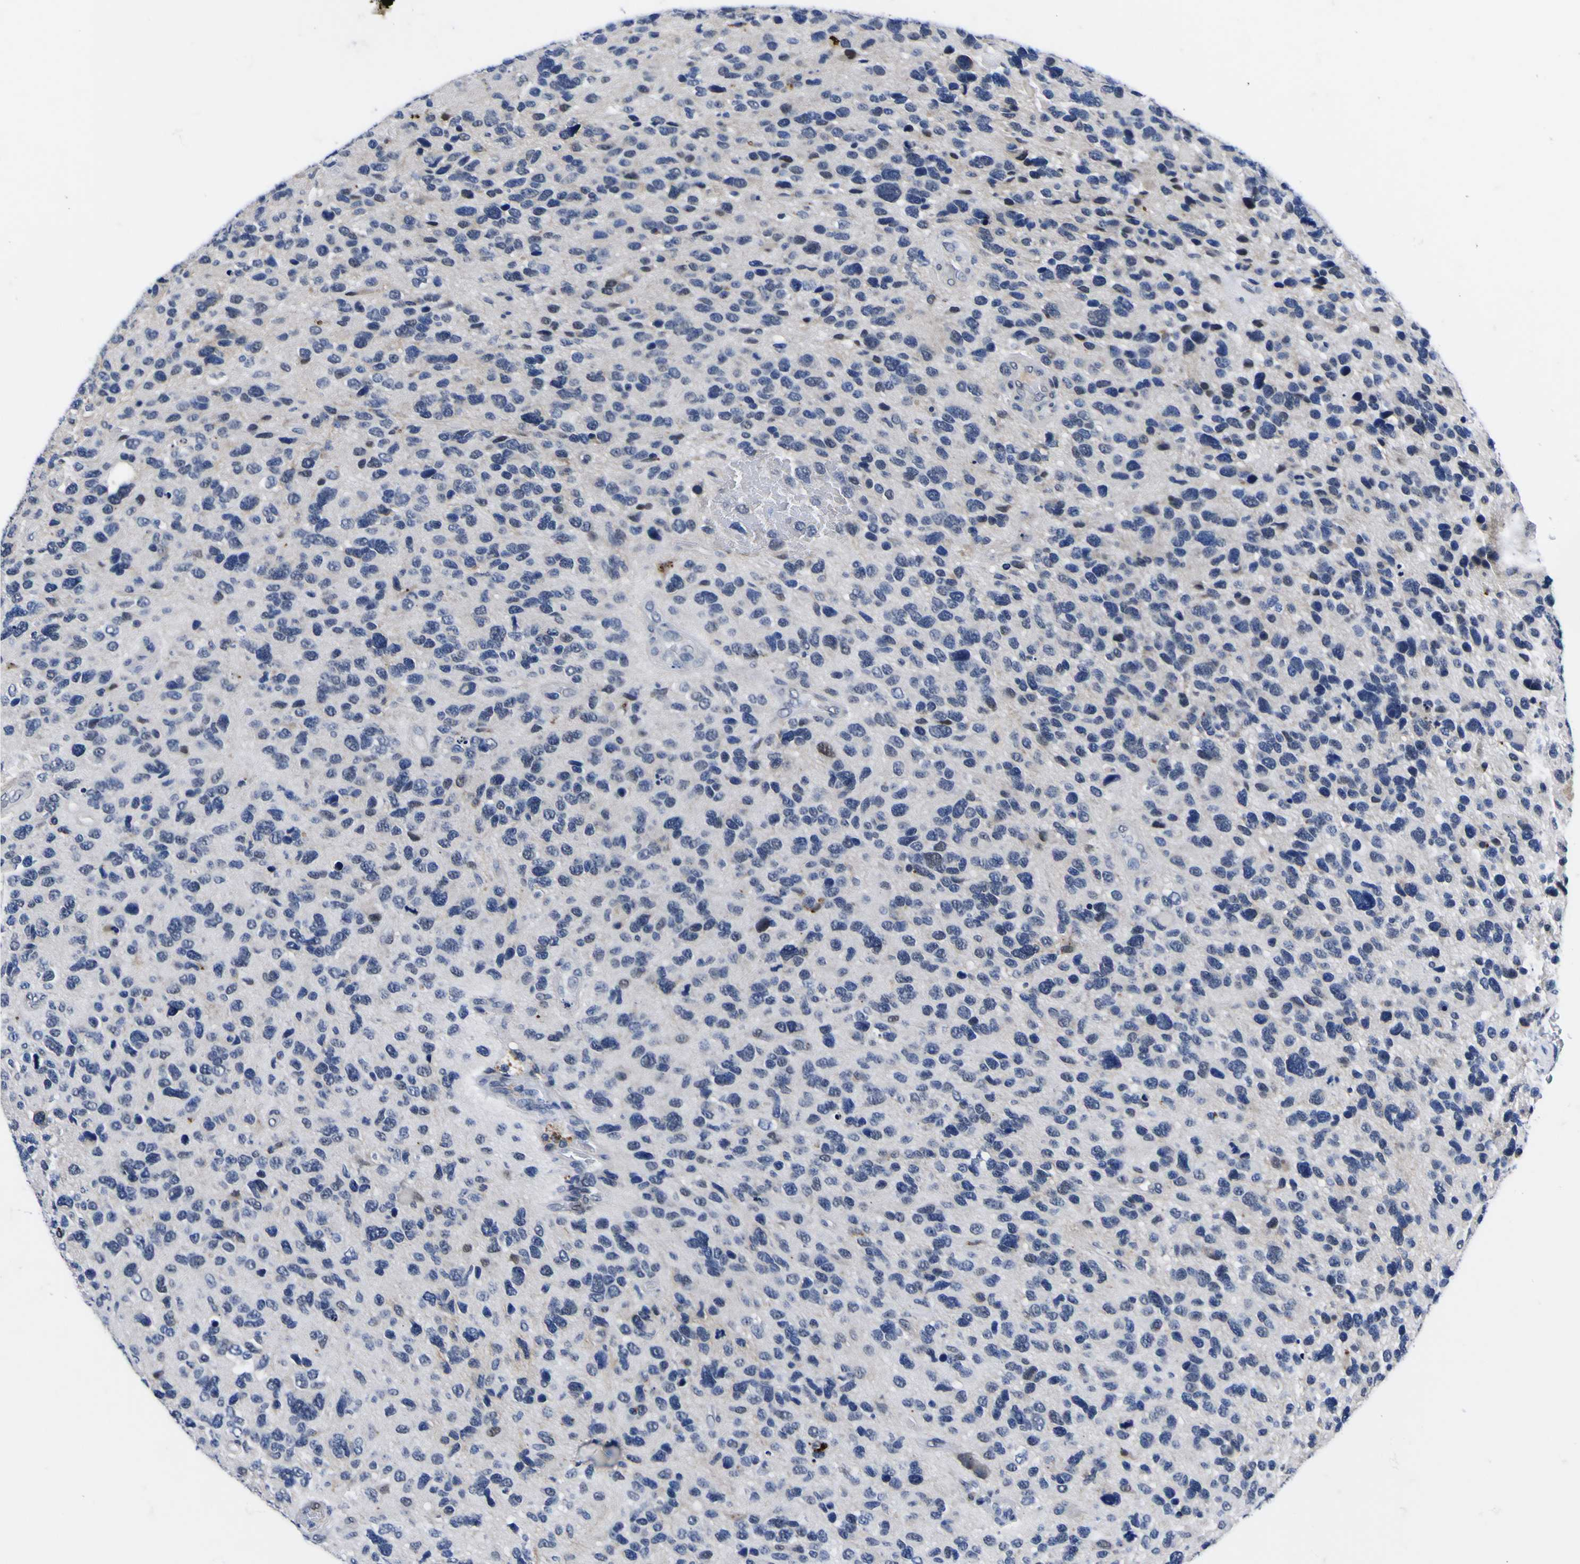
{"staining": {"intensity": "negative", "quantity": "none", "location": "none"}, "tissue": "glioma", "cell_type": "Tumor cells", "image_type": "cancer", "snomed": [{"axis": "morphology", "description": "Glioma, malignant, High grade"}, {"axis": "topography", "description": "Brain"}], "caption": "Tumor cells show no significant protein staining in glioma.", "gene": "IGFLR1", "patient": {"sex": "female", "age": 58}}